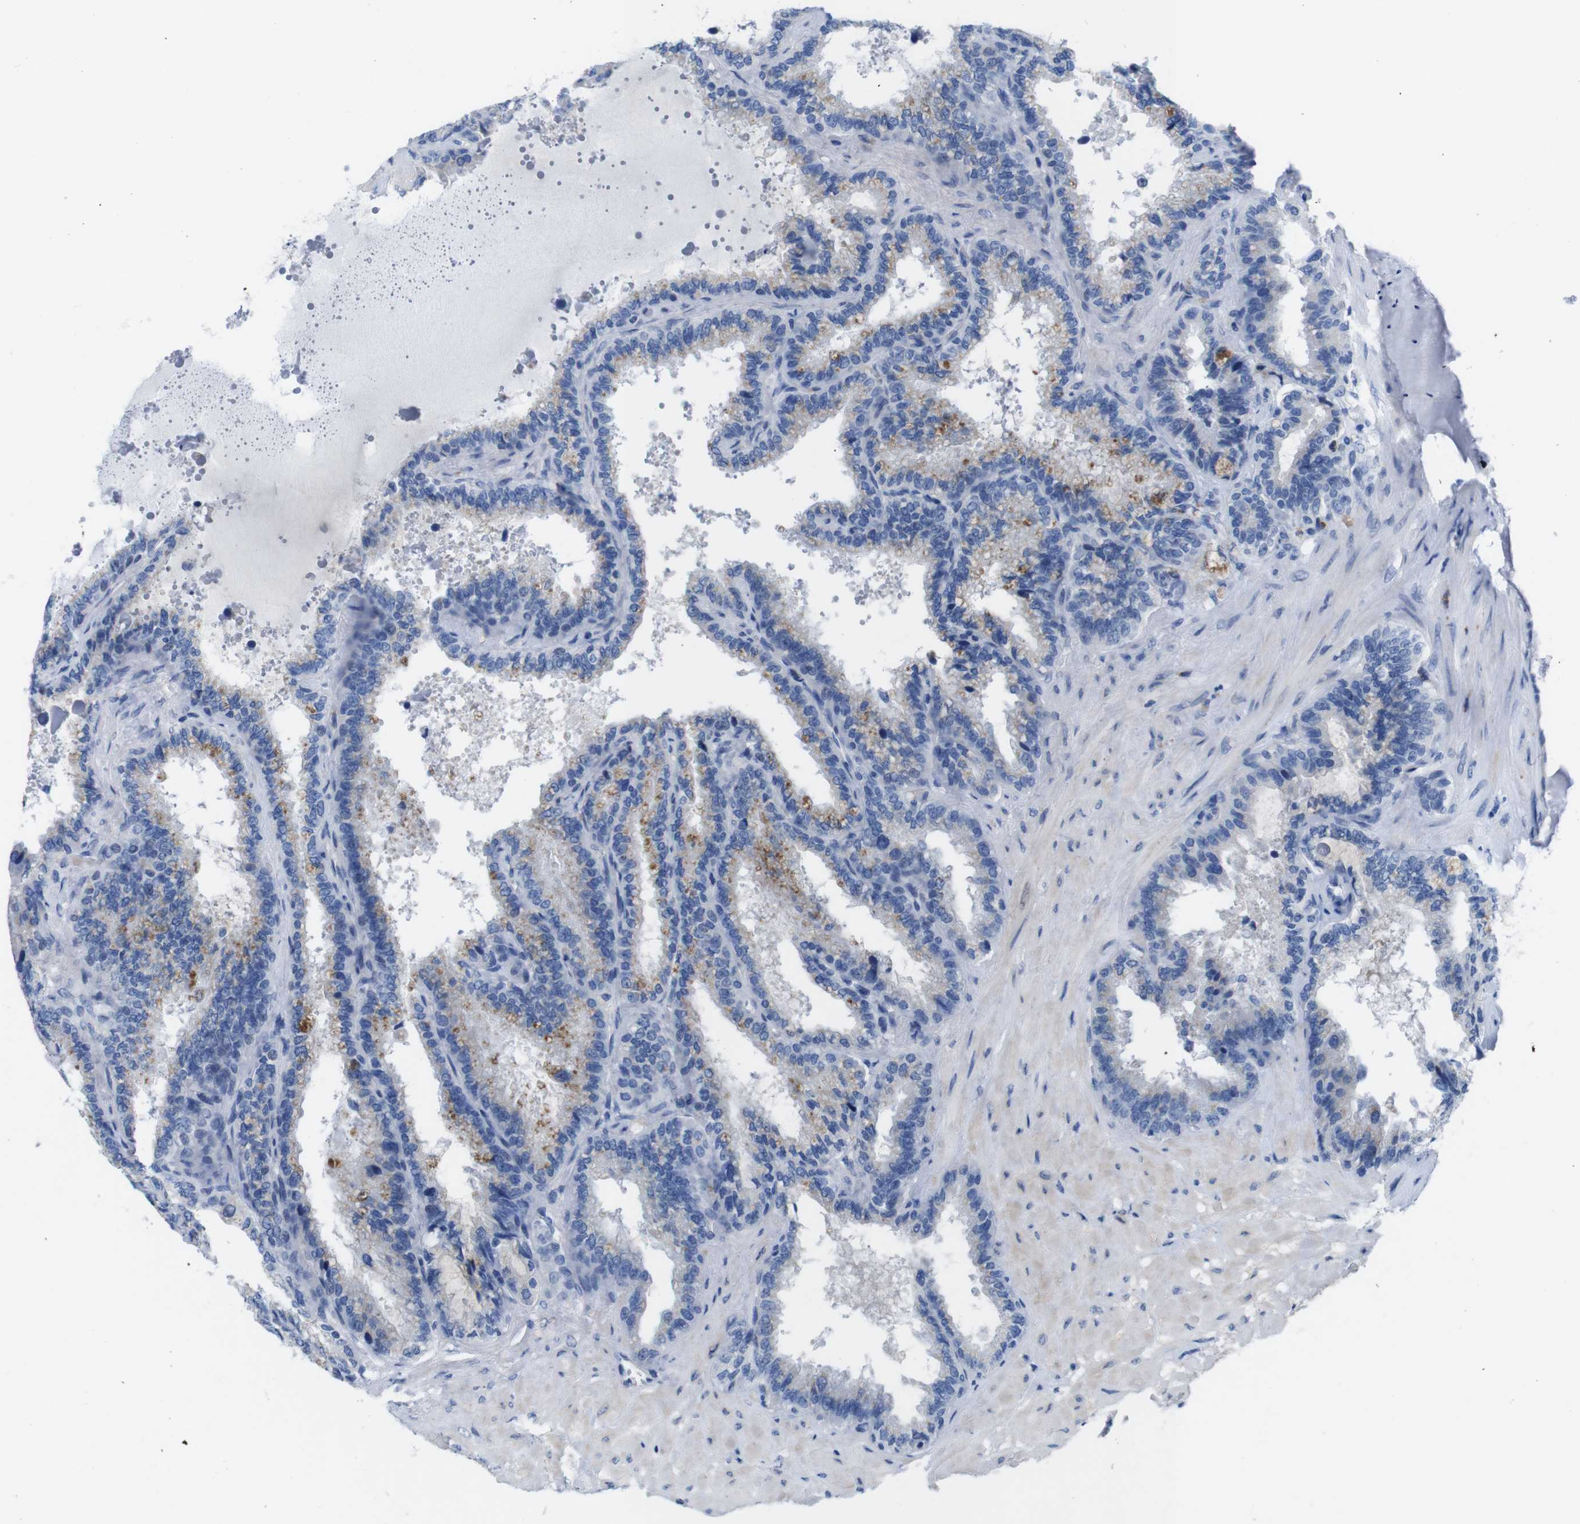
{"staining": {"intensity": "moderate", "quantity": "<25%", "location": "cytoplasmic/membranous"}, "tissue": "seminal vesicle", "cell_type": "Glandular cells", "image_type": "normal", "snomed": [{"axis": "morphology", "description": "Normal tissue, NOS"}, {"axis": "topography", "description": "Seminal veicle"}], "caption": "Moderate cytoplasmic/membranous expression is identified in approximately <25% of glandular cells in unremarkable seminal vesicle. (brown staining indicates protein expression, while blue staining denotes nuclei).", "gene": "C1RL", "patient": {"sex": "male", "age": 46}}